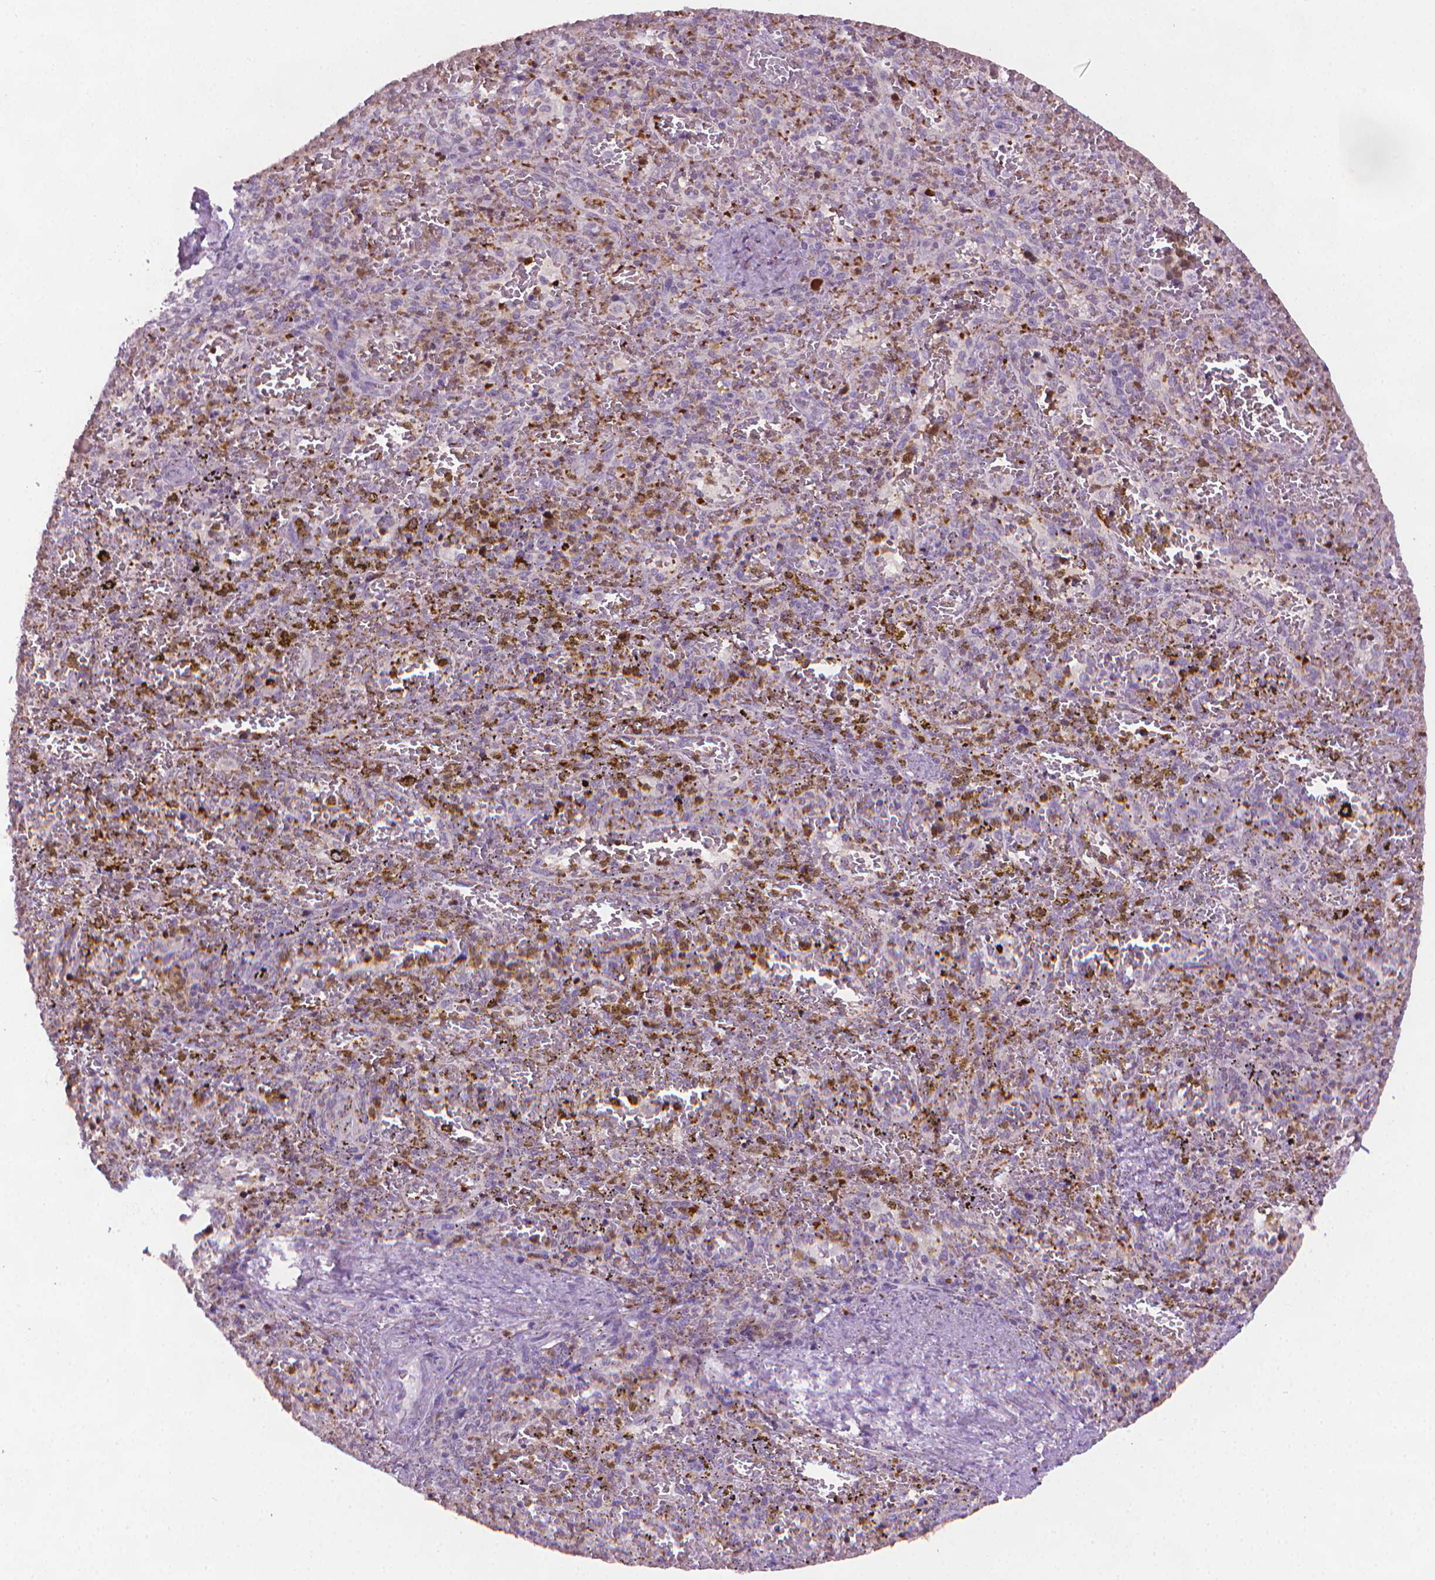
{"staining": {"intensity": "weak", "quantity": "25%-75%", "location": "cytoplasmic/membranous"}, "tissue": "spleen", "cell_type": "Cells in red pulp", "image_type": "normal", "snomed": [{"axis": "morphology", "description": "Normal tissue, NOS"}, {"axis": "topography", "description": "Spleen"}], "caption": "High-power microscopy captured an immunohistochemistry (IHC) photomicrograph of benign spleen, revealing weak cytoplasmic/membranous positivity in about 25%-75% of cells in red pulp.", "gene": "CDKN2D", "patient": {"sex": "female", "age": 50}}